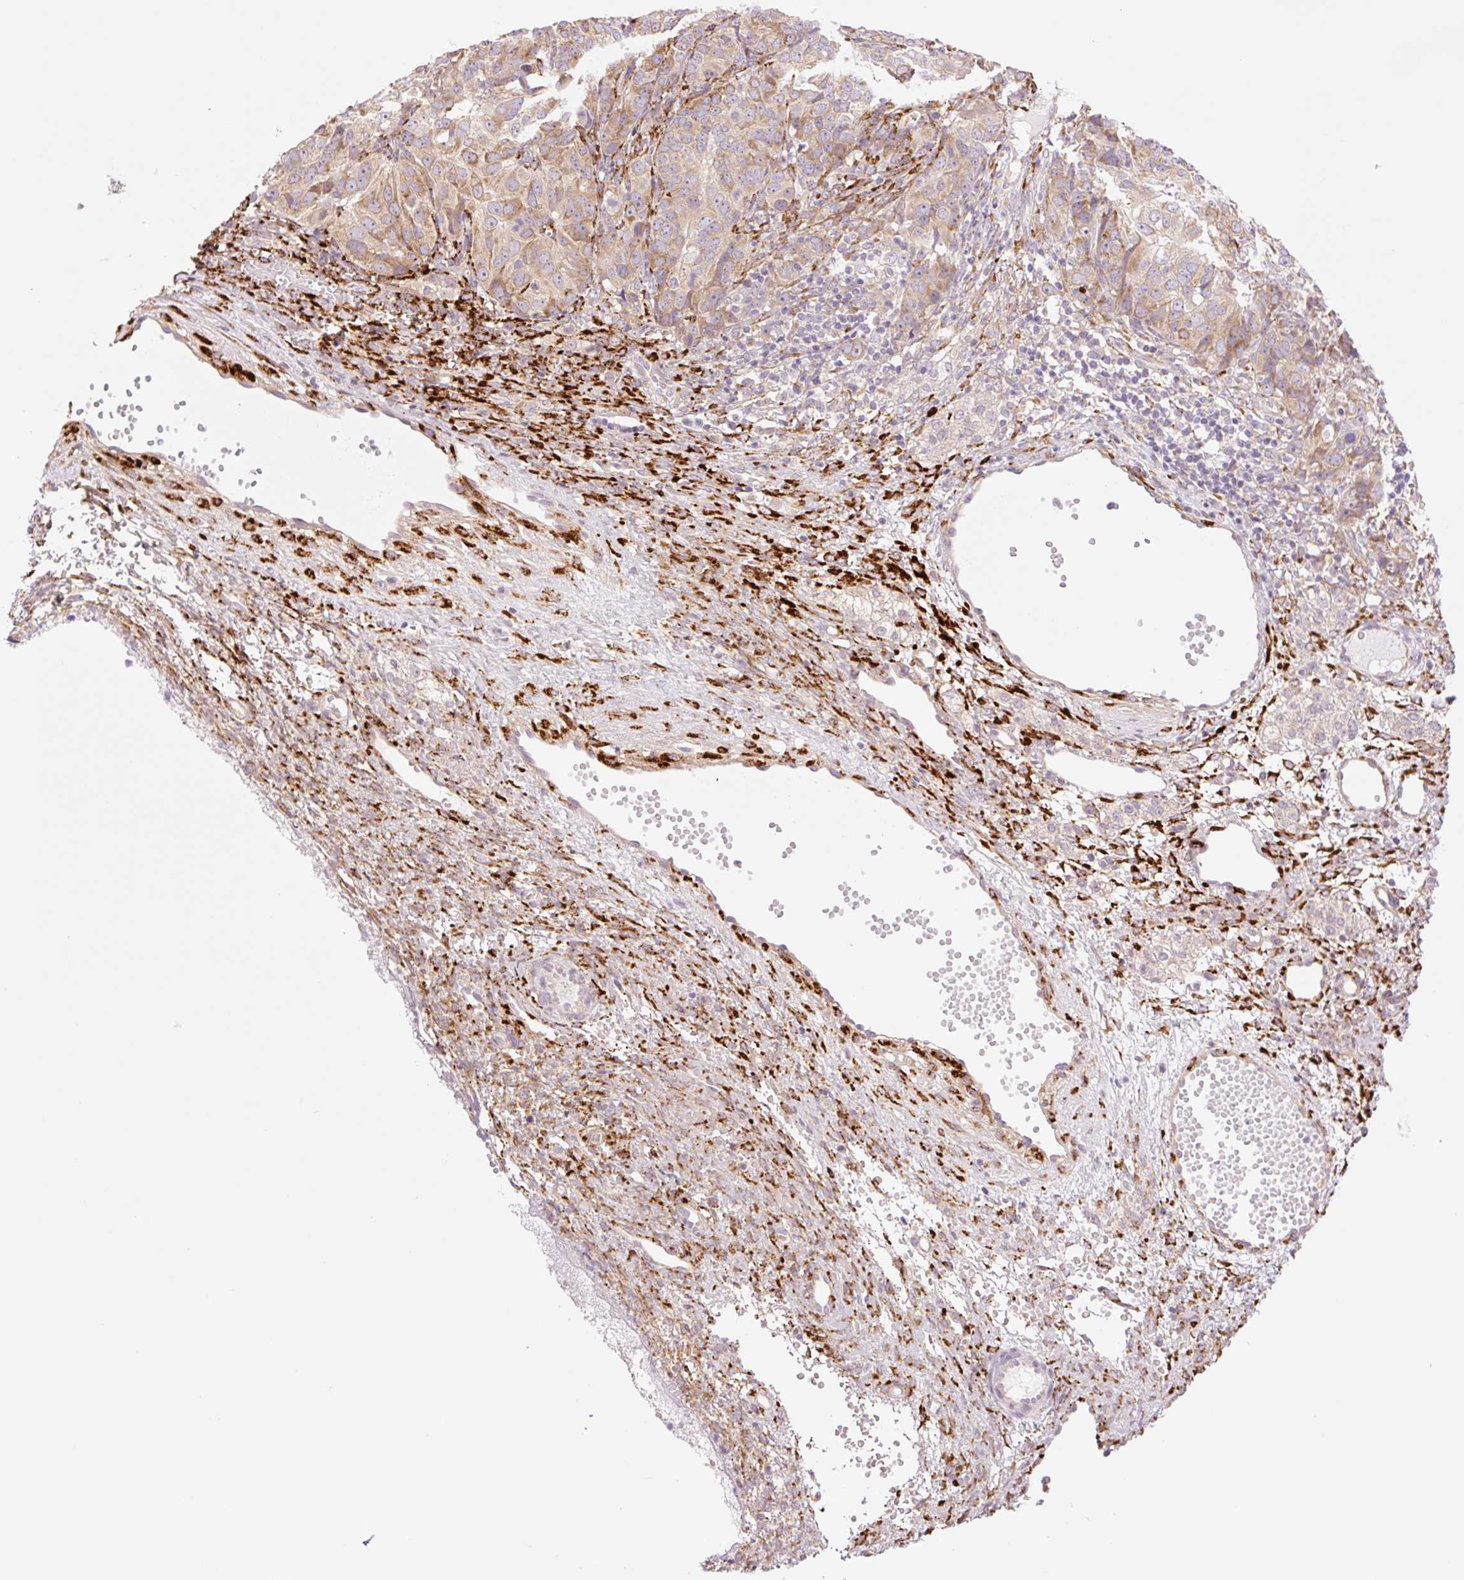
{"staining": {"intensity": "moderate", "quantity": "<25%", "location": "cytoplasmic/membranous"}, "tissue": "ovarian cancer", "cell_type": "Tumor cells", "image_type": "cancer", "snomed": [{"axis": "morphology", "description": "Carcinoma, endometroid"}, {"axis": "topography", "description": "Ovary"}], "caption": "Ovarian endometroid carcinoma stained with DAB (3,3'-diaminobenzidine) immunohistochemistry (IHC) reveals low levels of moderate cytoplasmic/membranous positivity in about <25% of tumor cells.", "gene": "COL5A1", "patient": {"sex": "female", "age": 51}}